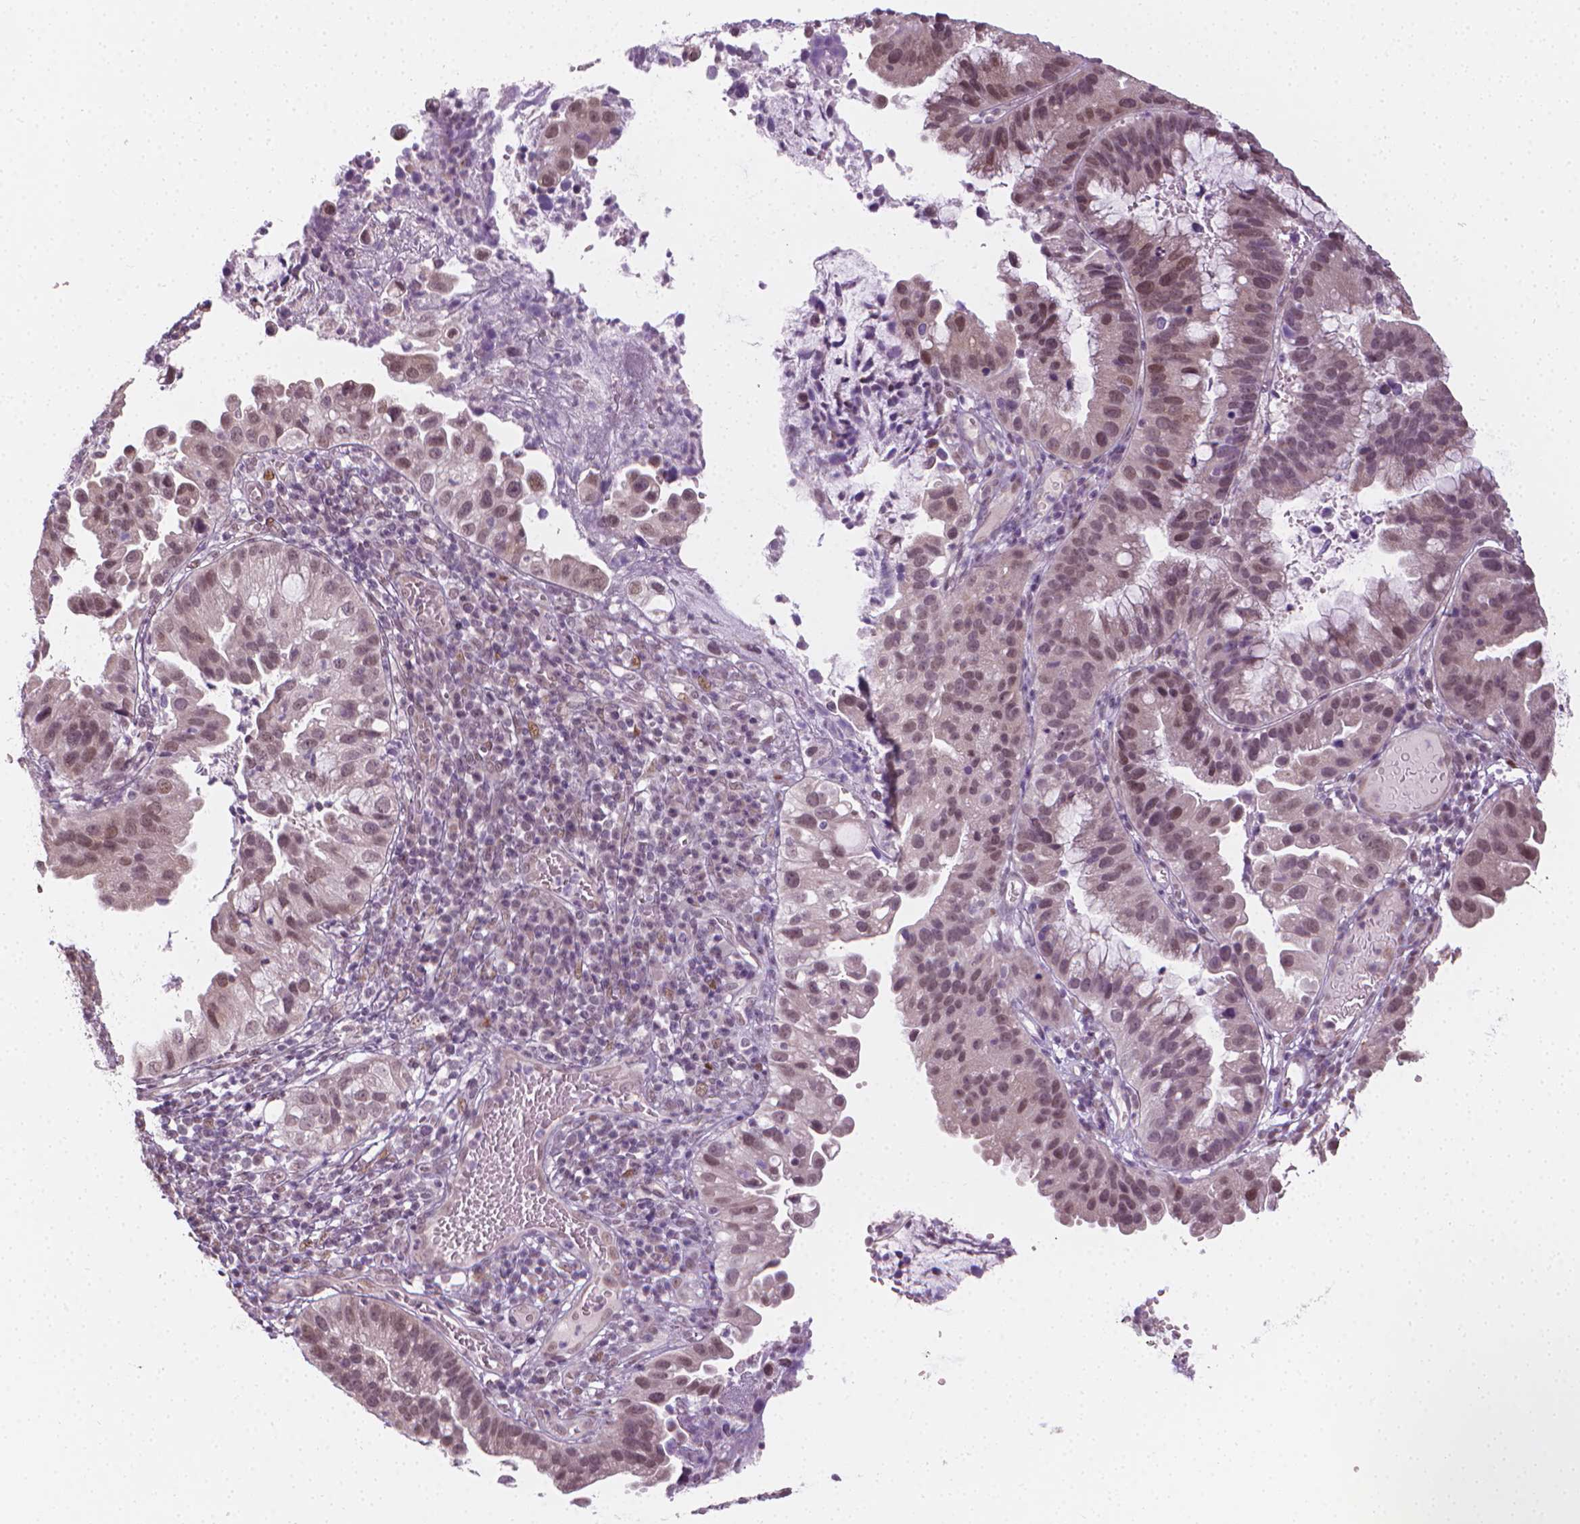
{"staining": {"intensity": "weak", "quantity": ">75%", "location": "nuclear"}, "tissue": "cervical cancer", "cell_type": "Tumor cells", "image_type": "cancer", "snomed": [{"axis": "morphology", "description": "Adenocarcinoma, NOS"}, {"axis": "topography", "description": "Cervix"}], "caption": "Cervical cancer (adenocarcinoma) was stained to show a protein in brown. There is low levels of weak nuclear positivity in about >75% of tumor cells. The protein is stained brown, and the nuclei are stained in blue (DAB (3,3'-diaminobenzidine) IHC with brightfield microscopy, high magnification).", "gene": "CDKN1C", "patient": {"sex": "female", "age": 34}}